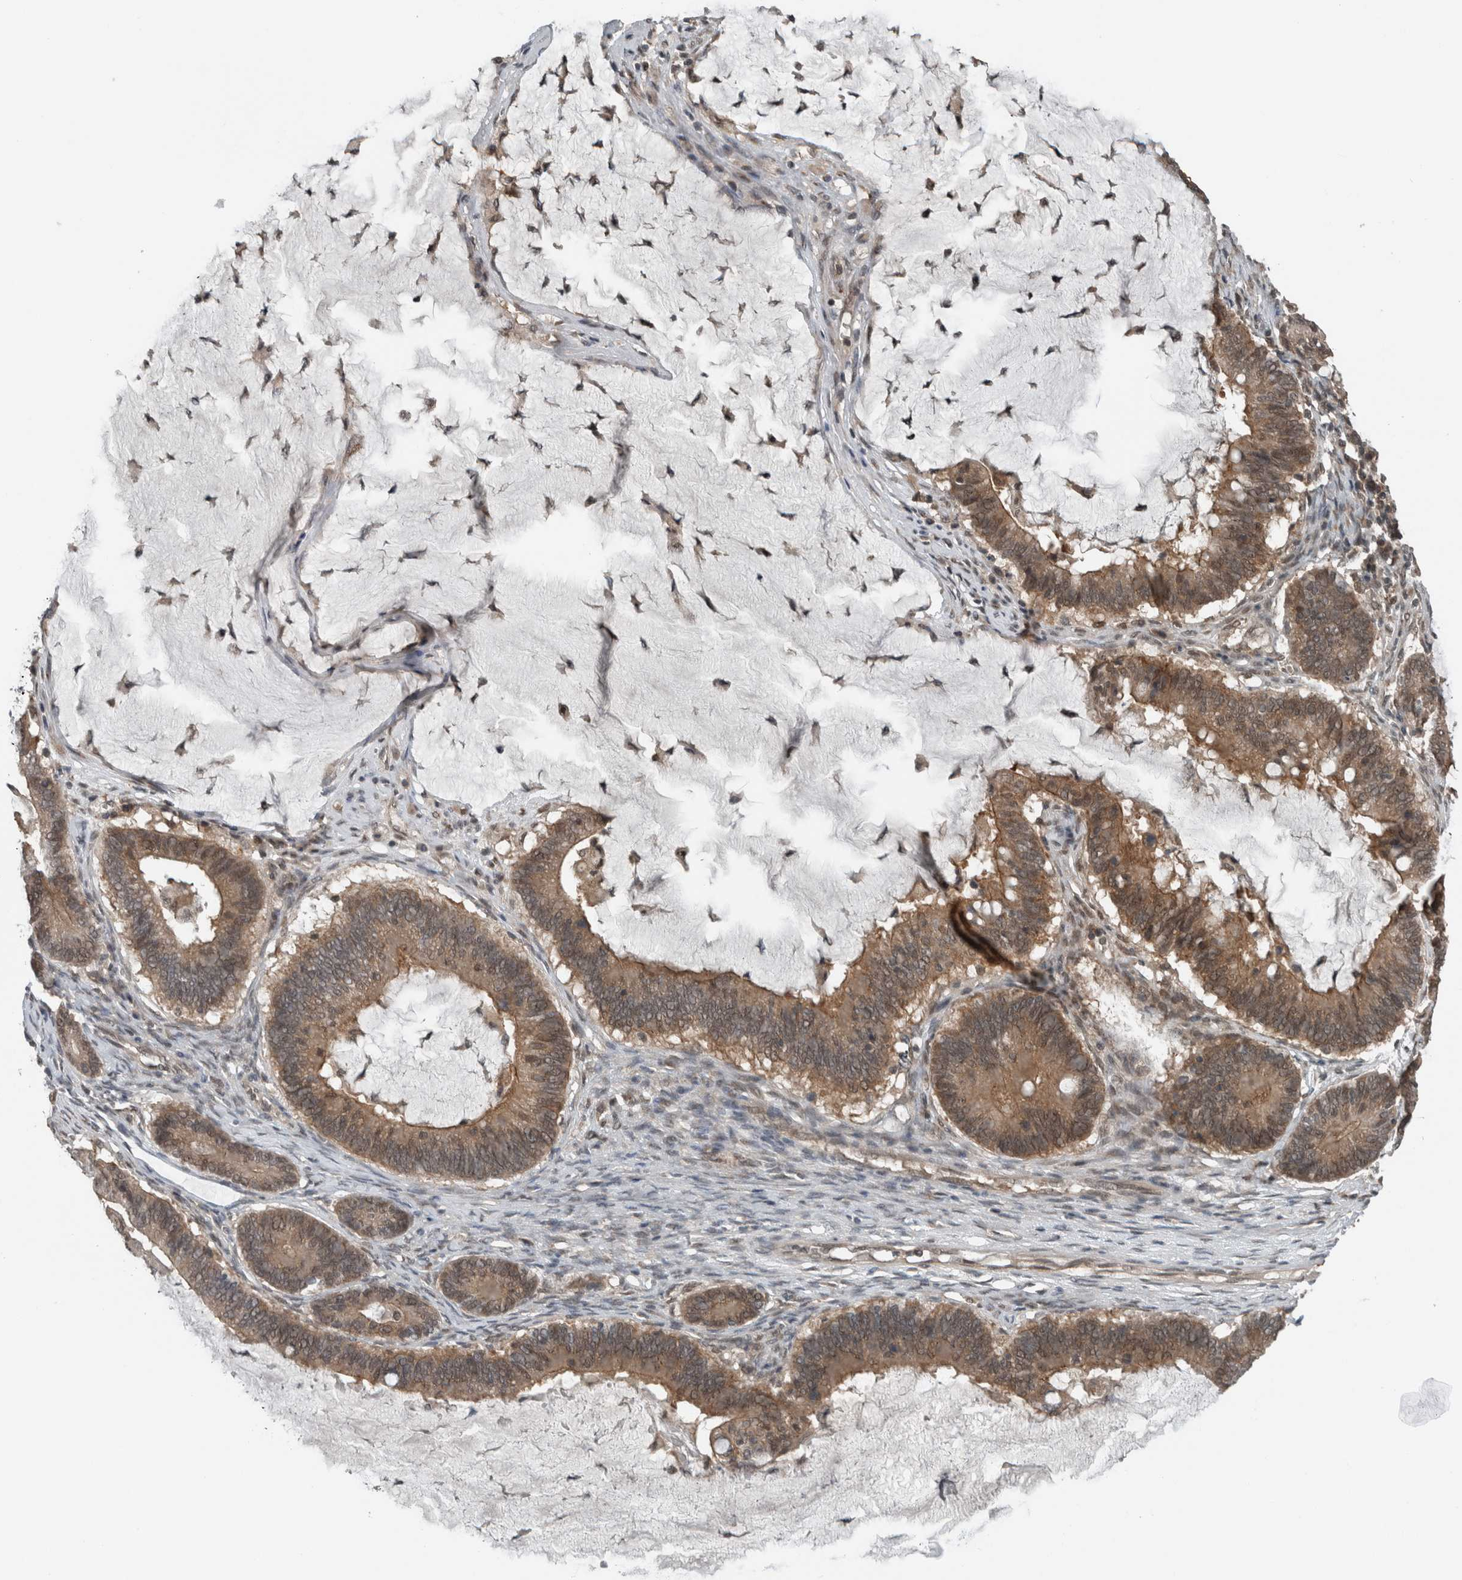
{"staining": {"intensity": "moderate", "quantity": "25%-75%", "location": "cytoplasmic/membranous"}, "tissue": "ovarian cancer", "cell_type": "Tumor cells", "image_type": "cancer", "snomed": [{"axis": "morphology", "description": "Cystadenocarcinoma, mucinous, NOS"}, {"axis": "topography", "description": "Ovary"}], "caption": "A medium amount of moderate cytoplasmic/membranous staining is present in approximately 25%-75% of tumor cells in mucinous cystadenocarcinoma (ovarian) tissue.", "gene": "SPAG7", "patient": {"sex": "female", "age": 61}}